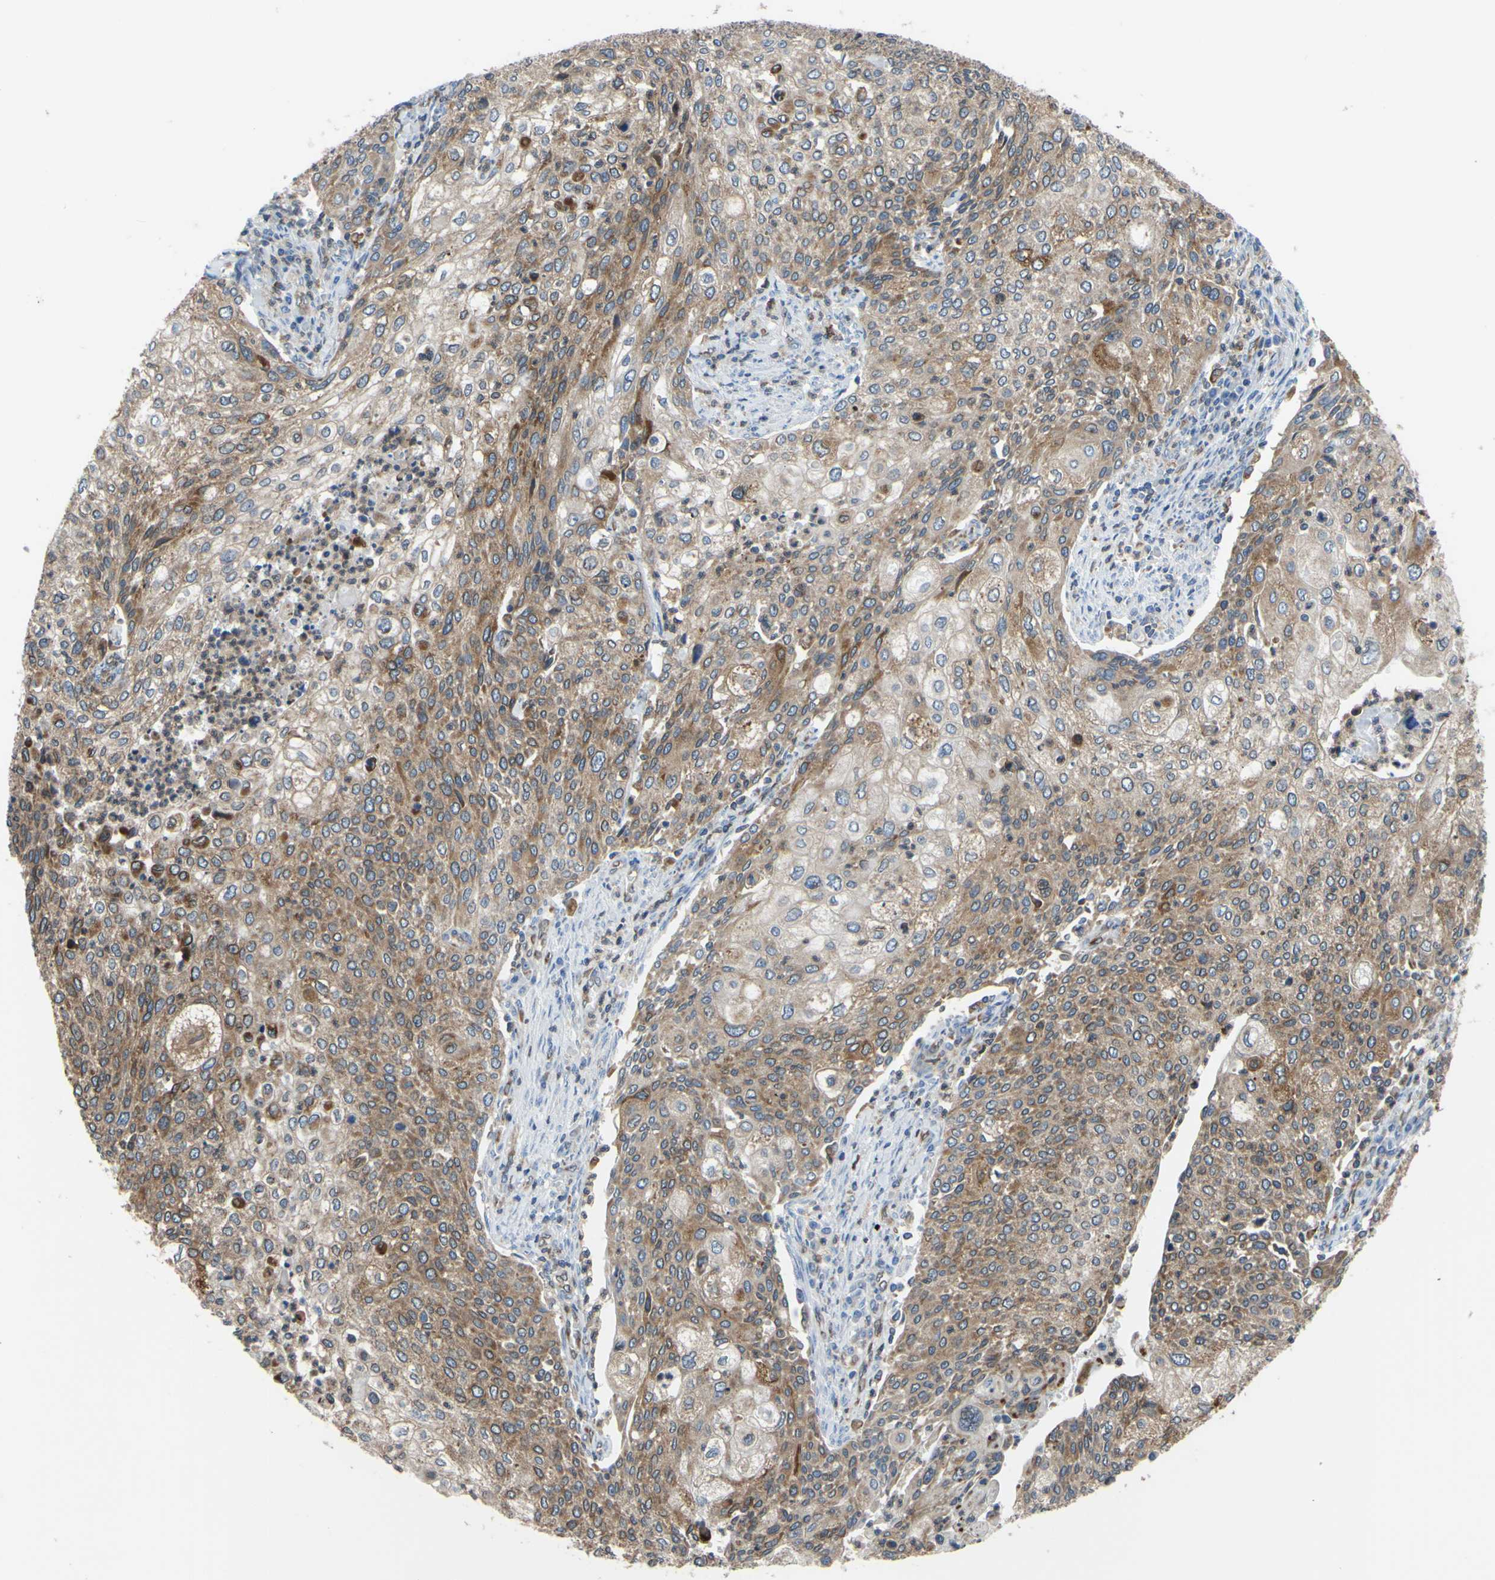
{"staining": {"intensity": "moderate", "quantity": ">75%", "location": "cytoplasmic/membranous"}, "tissue": "cervical cancer", "cell_type": "Tumor cells", "image_type": "cancer", "snomed": [{"axis": "morphology", "description": "Squamous cell carcinoma, NOS"}, {"axis": "topography", "description": "Cervix"}], "caption": "Cervical squamous cell carcinoma stained with DAB immunohistochemistry (IHC) demonstrates medium levels of moderate cytoplasmic/membranous staining in about >75% of tumor cells.", "gene": "MGST2", "patient": {"sex": "female", "age": 40}}